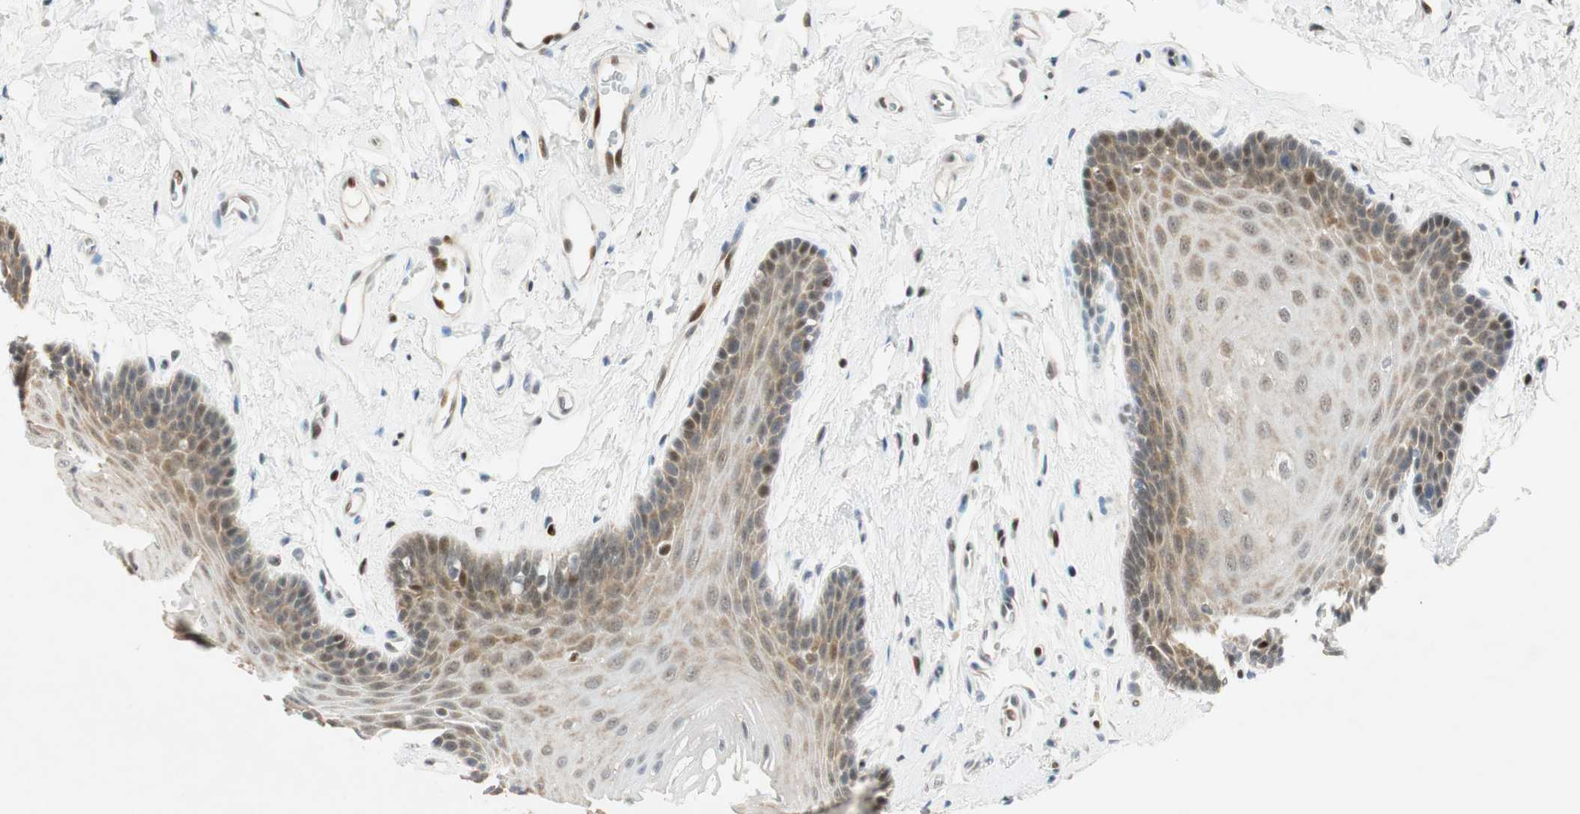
{"staining": {"intensity": "weak", "quantity": "<25%", "location": "cytoplasmic/membranous"}, "tissue": "oral mucosa", "cell_type": "Squamous epithelial cells", "image_type": "normal", "snomed": [{"axis": "morphology", "description": "Normal tissue, NOS"}, {"axis": "topography", "description": "Oral tissue"}], "caption": "Immunohistochemistry (IHC) micrograph of unremarkable oral mucosa: oral mucosa stained with DAB exhibits no significant protein staining in squamous epithelial cells.", "gene": "MSX2", "patient": {"sex": "male", "age": 62}}